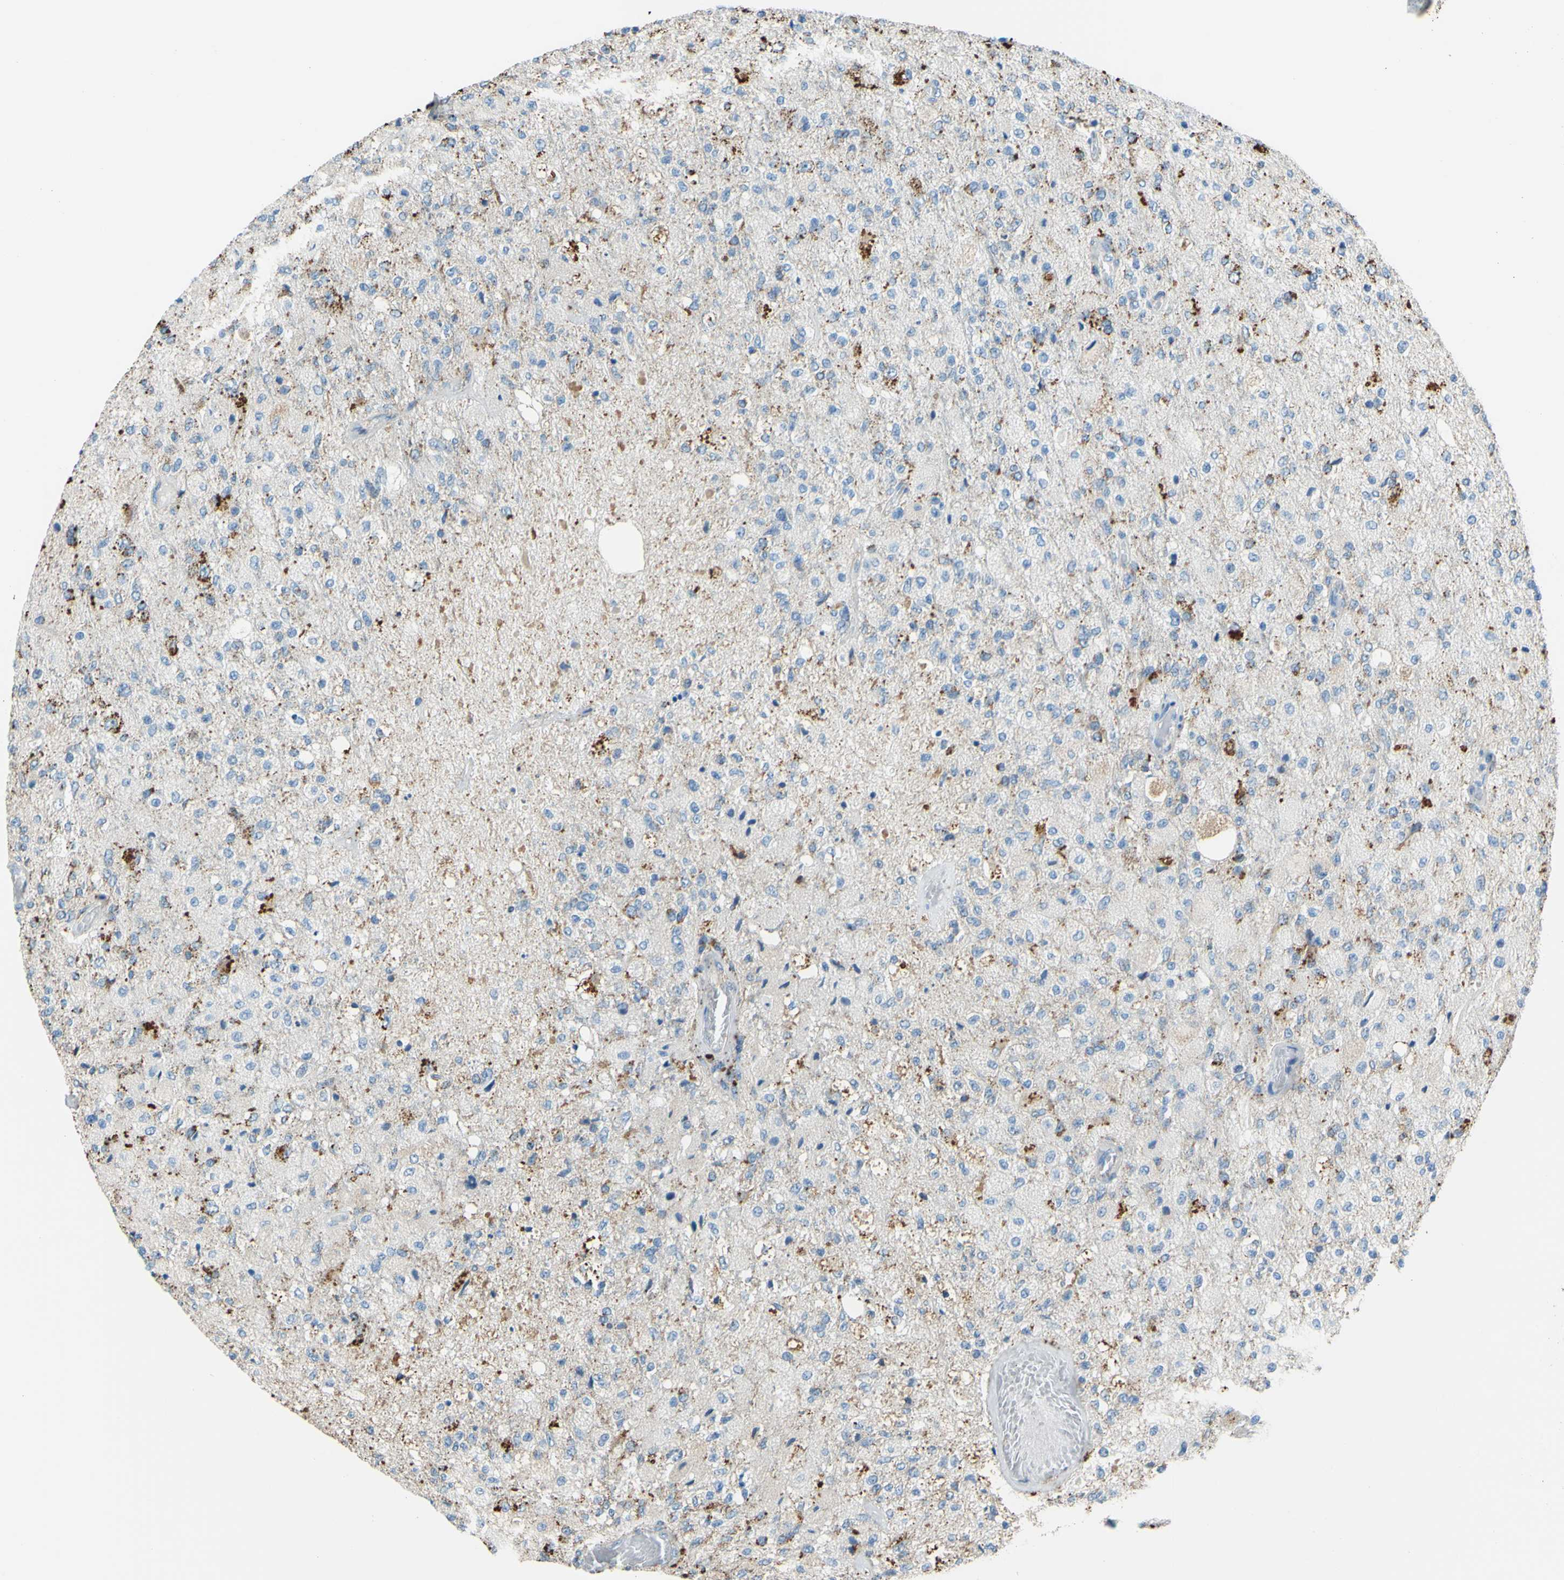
{"staining": {"intensity": "strong", "quantity": "25%-75%", "location": "cytoplasmic/membranous"}, "tissue": "glioma", "cell_type": "Tumor cells", "image_type": "cancer", "snomed": [{"axis": "morphology", "description": "Normal tissue, NOS"}, {"axis": "morphology", "description": "Glioma, malignant, High grade"}, {"axis": "topography", "description": "Cerebral cortex"}], "caption": "Immunohistochemistry histopathology image of human glioma stained for a protein (brown), which reveals high levels of strong cytoplasmic/membranous expression in approximately 25%-75% of tumor cells.", "gene": "CTSD", "patient": {"sex": "male", "age": 77}}